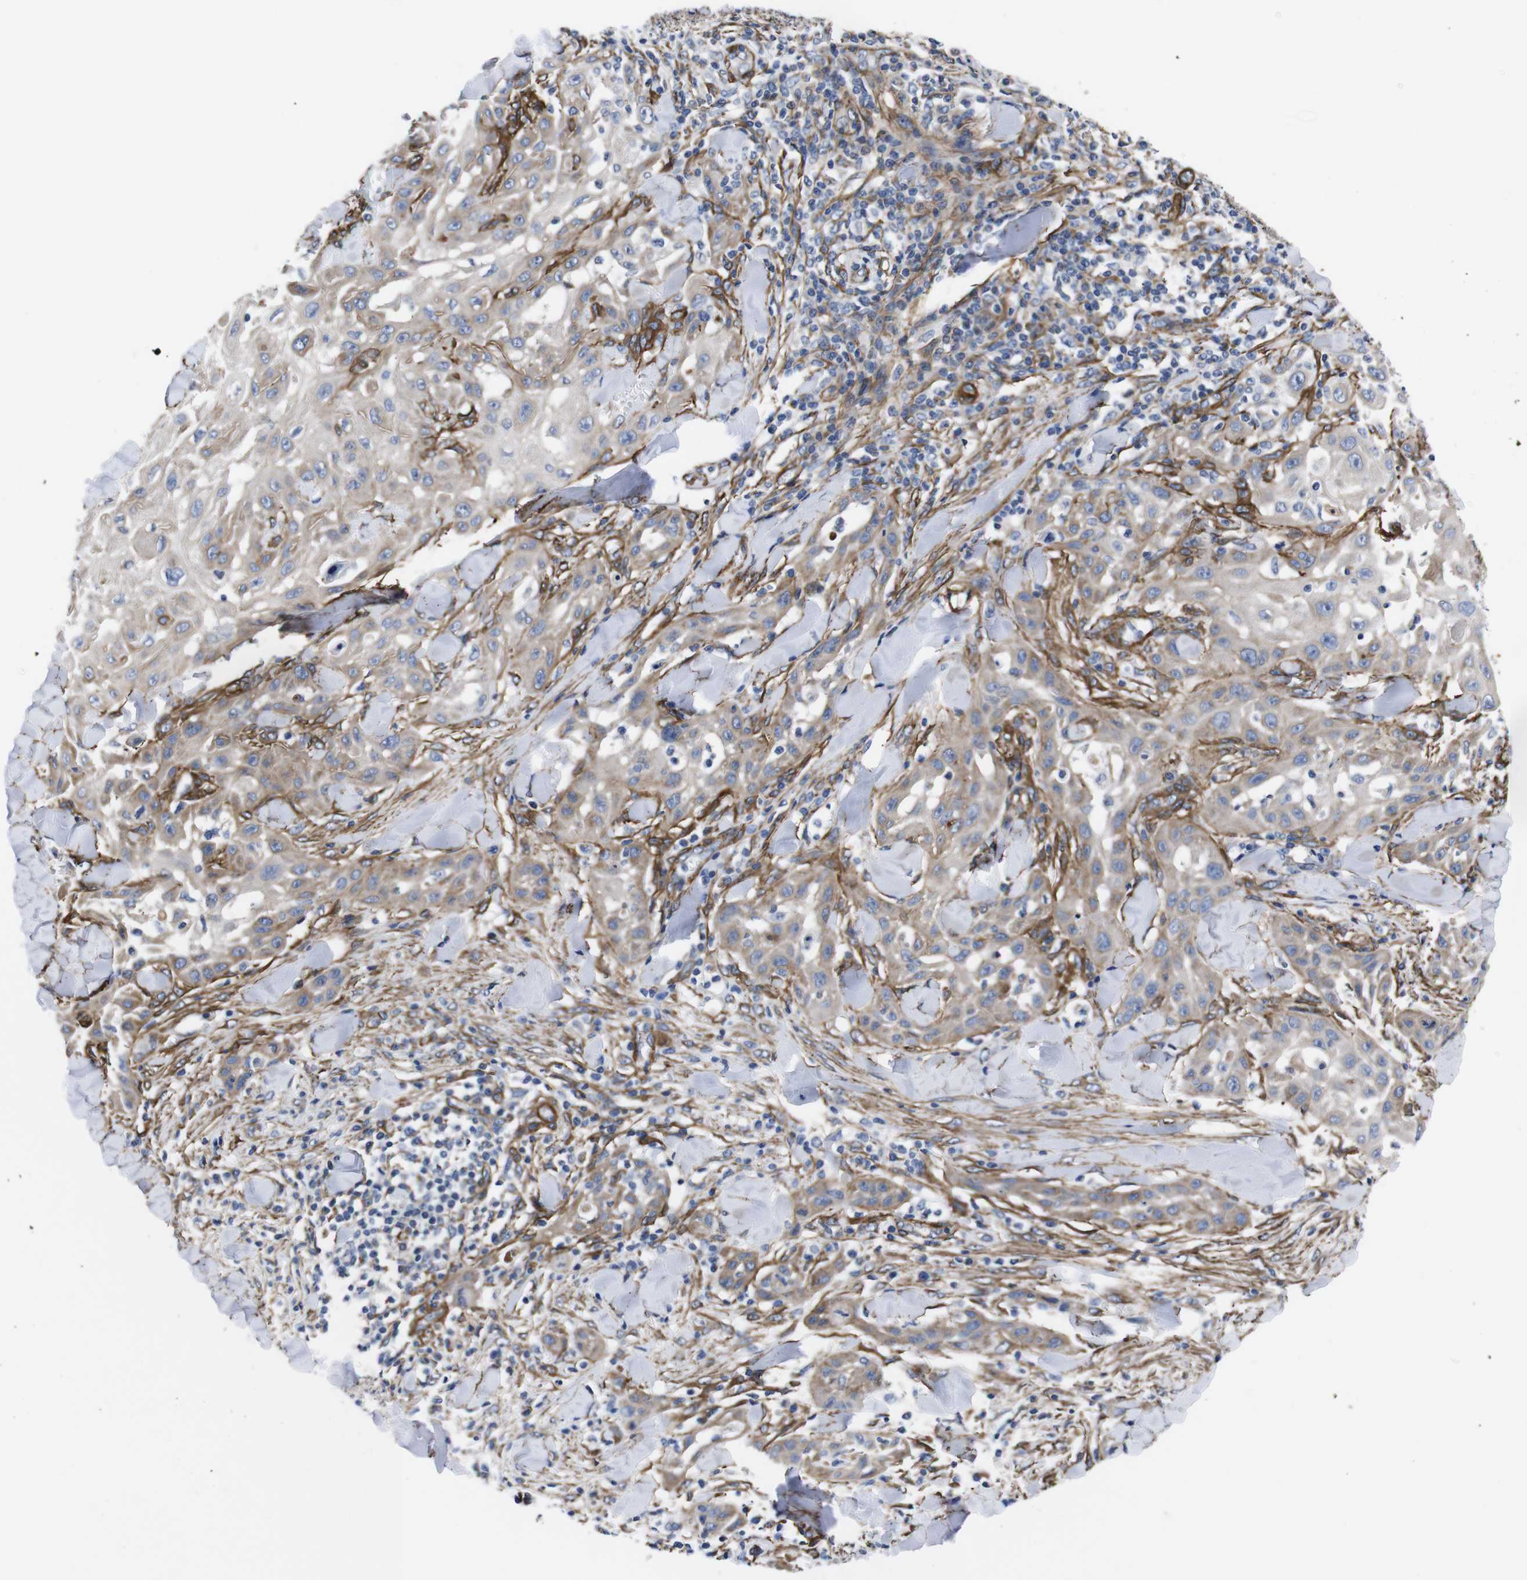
{"staining": {"intensity": "weak", "quantity": ">75%", "location": "cytoplasmic/membranous"}, "tissue": "skin cancer", "cell_type": "Tumor cells", "image_type": "cancer", "snomed": [{"axis": "morphology", "description": "Squamous cell carcinoma, NOS"}, {"axis": "topography", "description": "Skin"}], "caption": "IHC micrograph of squamous cell carcinoma (skin) stained for a protein (brown), which shows low levels of weak cytoplasmic/membranous staining in approximately >75% of tumor cells.", "gene": "WNT10A", "patient": {"sex": "male", "age": 24}}